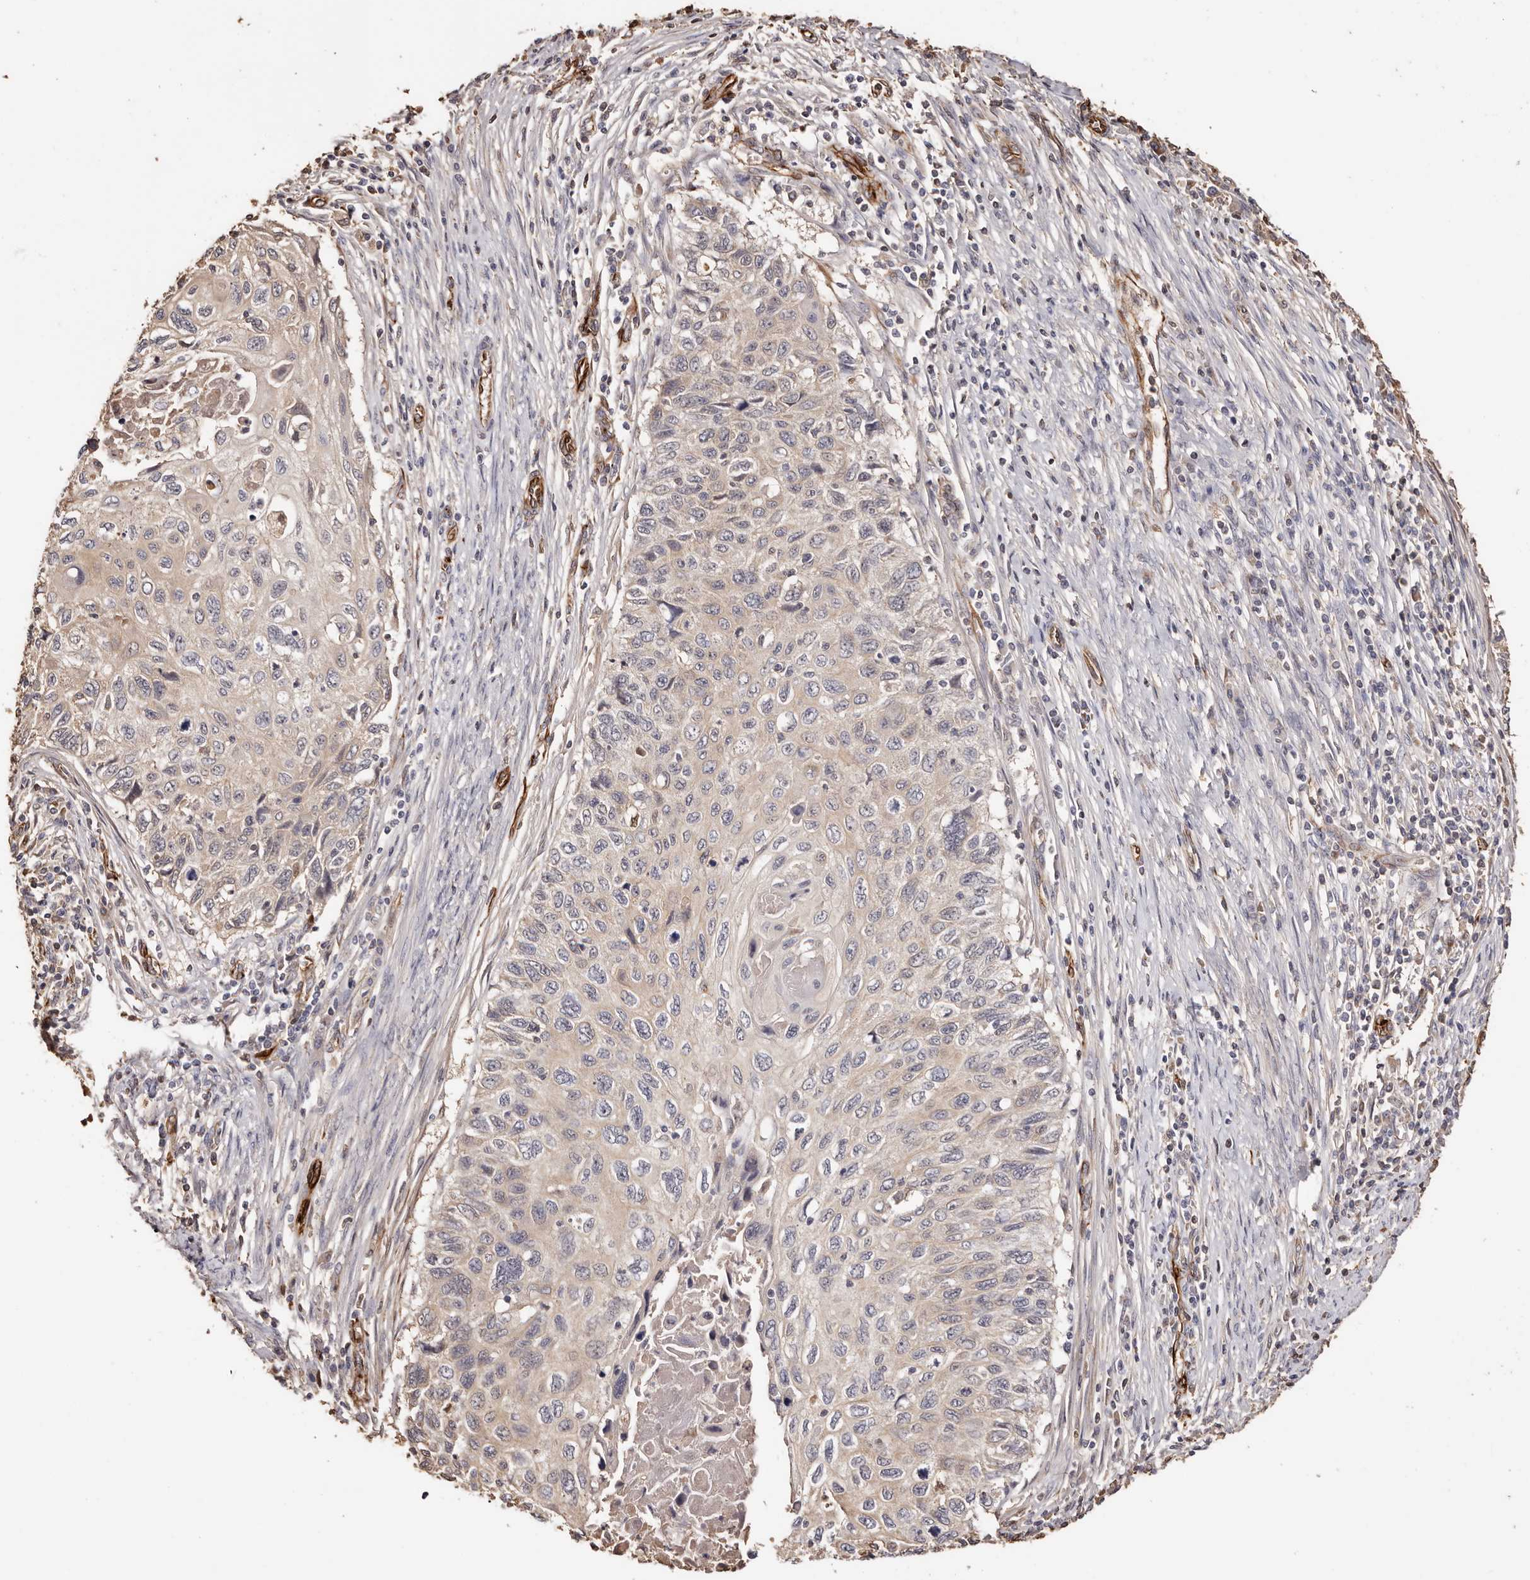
{"staining": {"intensity": "negative", "quantity": "none", "location": "none"}, "tissue": "cervical cancer", "cell_type": "Tumor cells", "image_type": "cancer", "snomed": [{"axis": "morphology", "description": "Squamous cell carcinoma, NOS"}, {"axis": "topography", "description": "Cervix"}], "caption": "Immunohistochemistry photomicrograph of neoplastic tissue: human cervical cancer stained with DAB (3,3'-diaminobenzidine) exhibits no significant protein expression in tumor cells.", "gene": "ZNF557", "patient": {"sex": "female", "age": 70}}